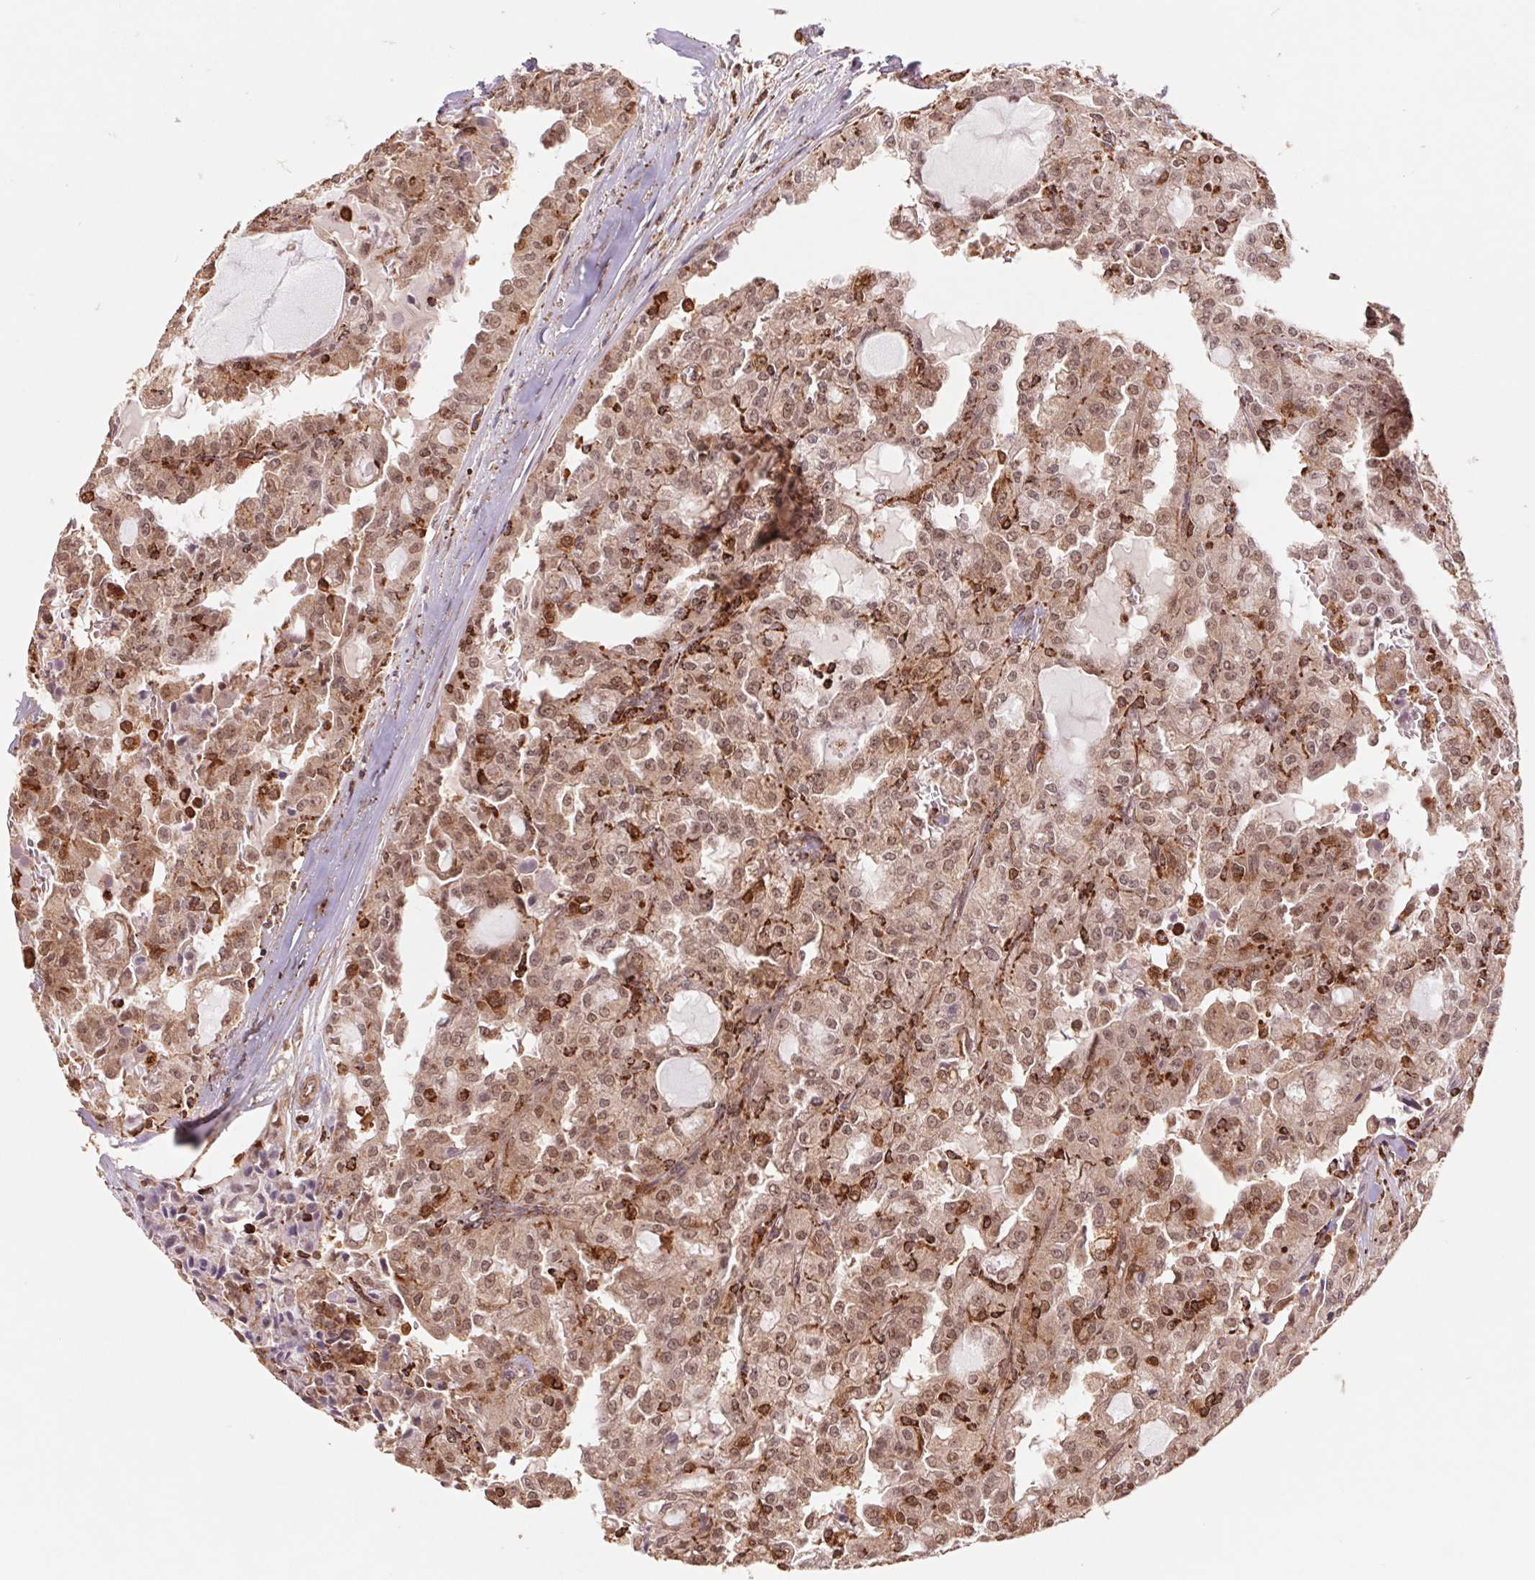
{"staining": {"intensity": "moderate", "quantity": "25%-75%", "location": "cytoplasmic/membranous,nuclear"}, "tissue": "head and neck cancer", "cell_type": "Tumor cells", "image_type": "cancer", "snomed": [{"axis": "morphology", "description": "Adenocarcinoma, NOS"}, {"axis": "topography", "description": "Head-Neck"}], "caption": "Head and neck adenocarcinoma was stained to show a protein in brown. There is medium levels of moderate cytoplasmic/membranous and nuclear positivity in approximately 25%-75% of tumor cells. The staining is performed using DAB (3,3'-diaminobenzidine) brown chromogen to label protein expression. The nuclei are counter-stained blue using hematoxylin.", "gene": "URM1", "patient": {"sex": "male", "age": 64}}